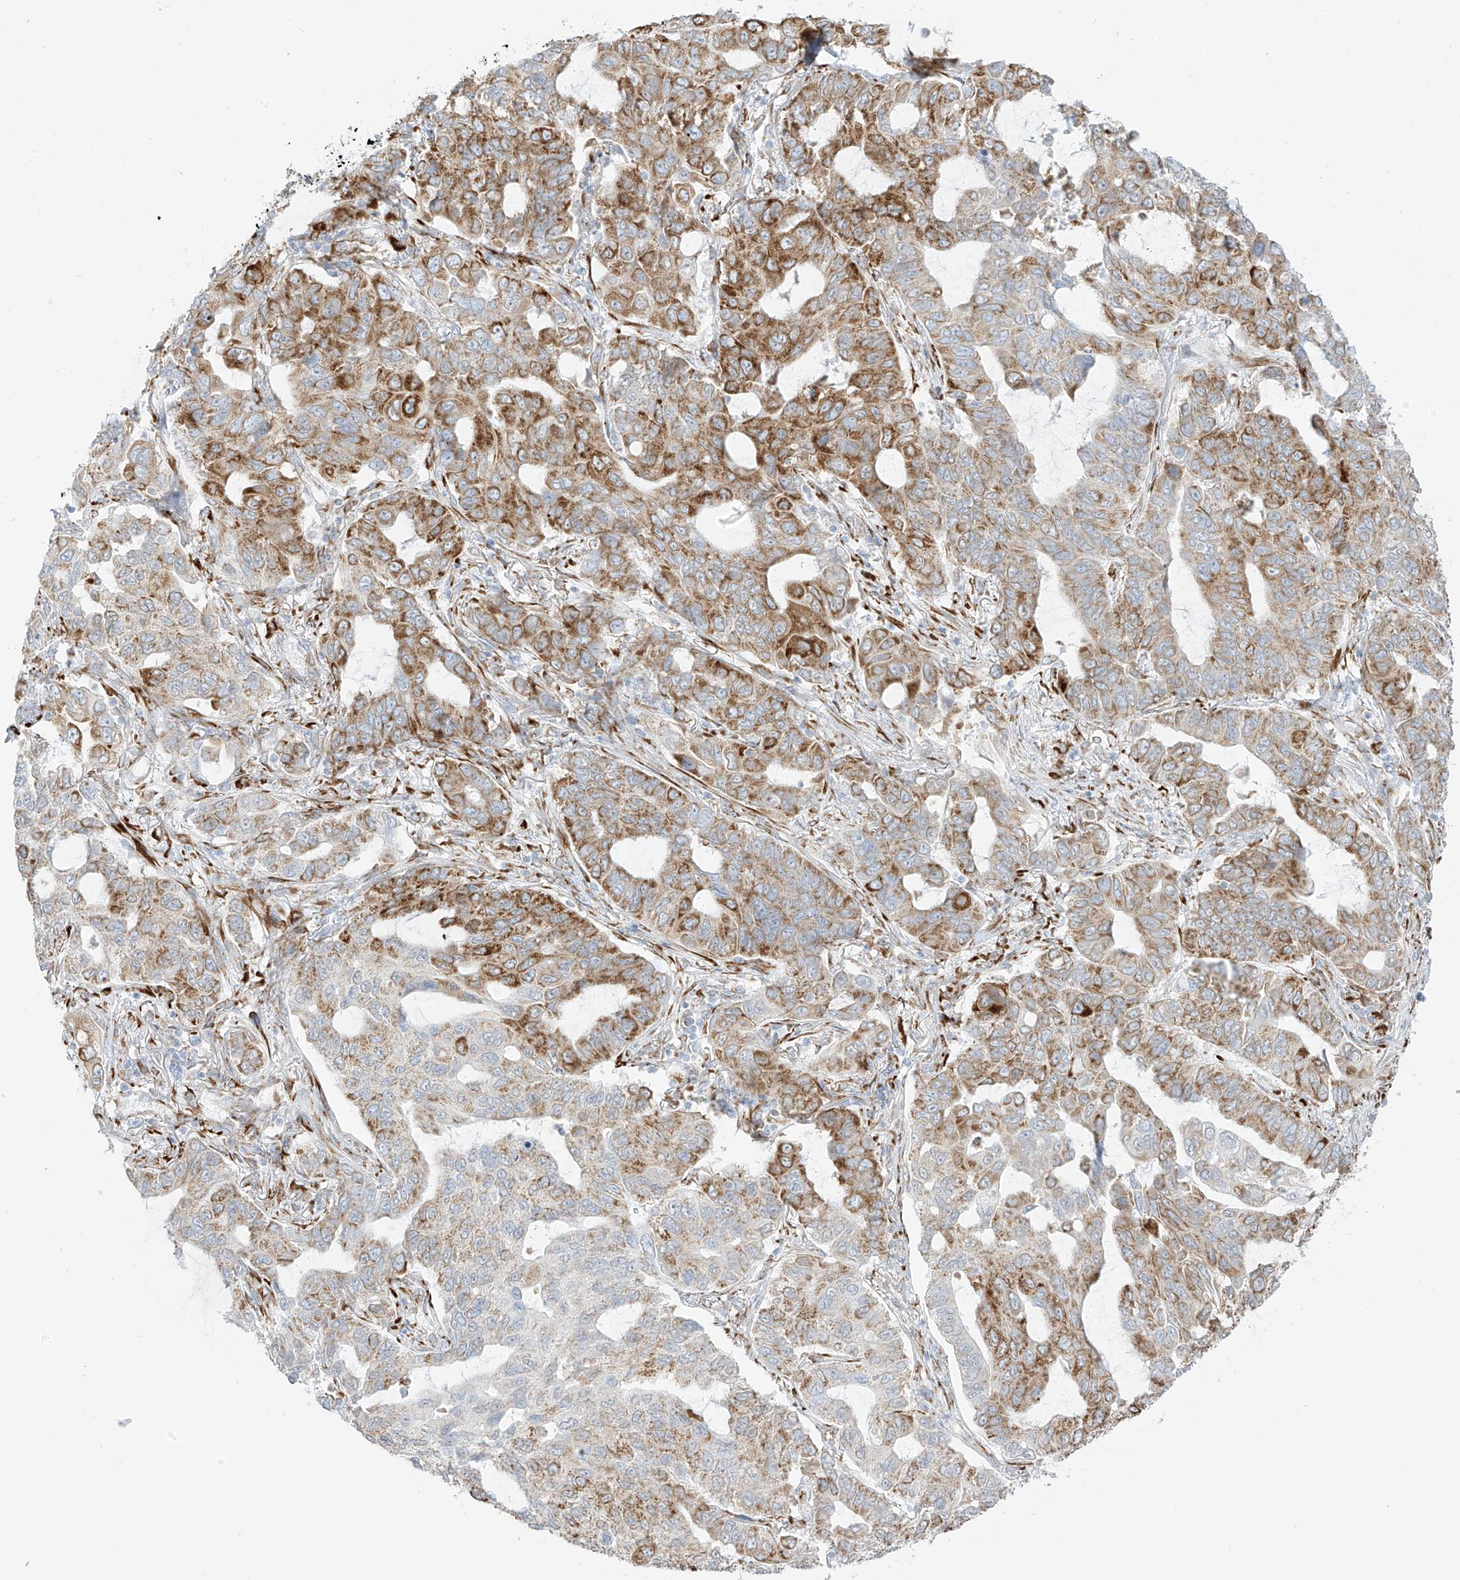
{"staining": {"intensity": "moderate", "quantity": "25%-75%", "location": "cytoplasmic/membranous"}, "tissue": "lung cancer", "cell_type": "Tumor cells", "image_type": "cancer", "snomed": [{"axis": "morphology", "description": "Adenocarcinoma, NOS"}, {"axis": "topography", "description": "Lung"}], "caption": "Immunohistochemistry (IHC) (DAB) staining of adenocarcinoma (lung) exhibits moderate cytoplasmic/membranous protein staining in approximately 25%-75% of tumor cells. (IHC, brightfield microscopy, high magnification).", "gene": "LRRC59", "patient": {"sex": "male", "age": 64}}